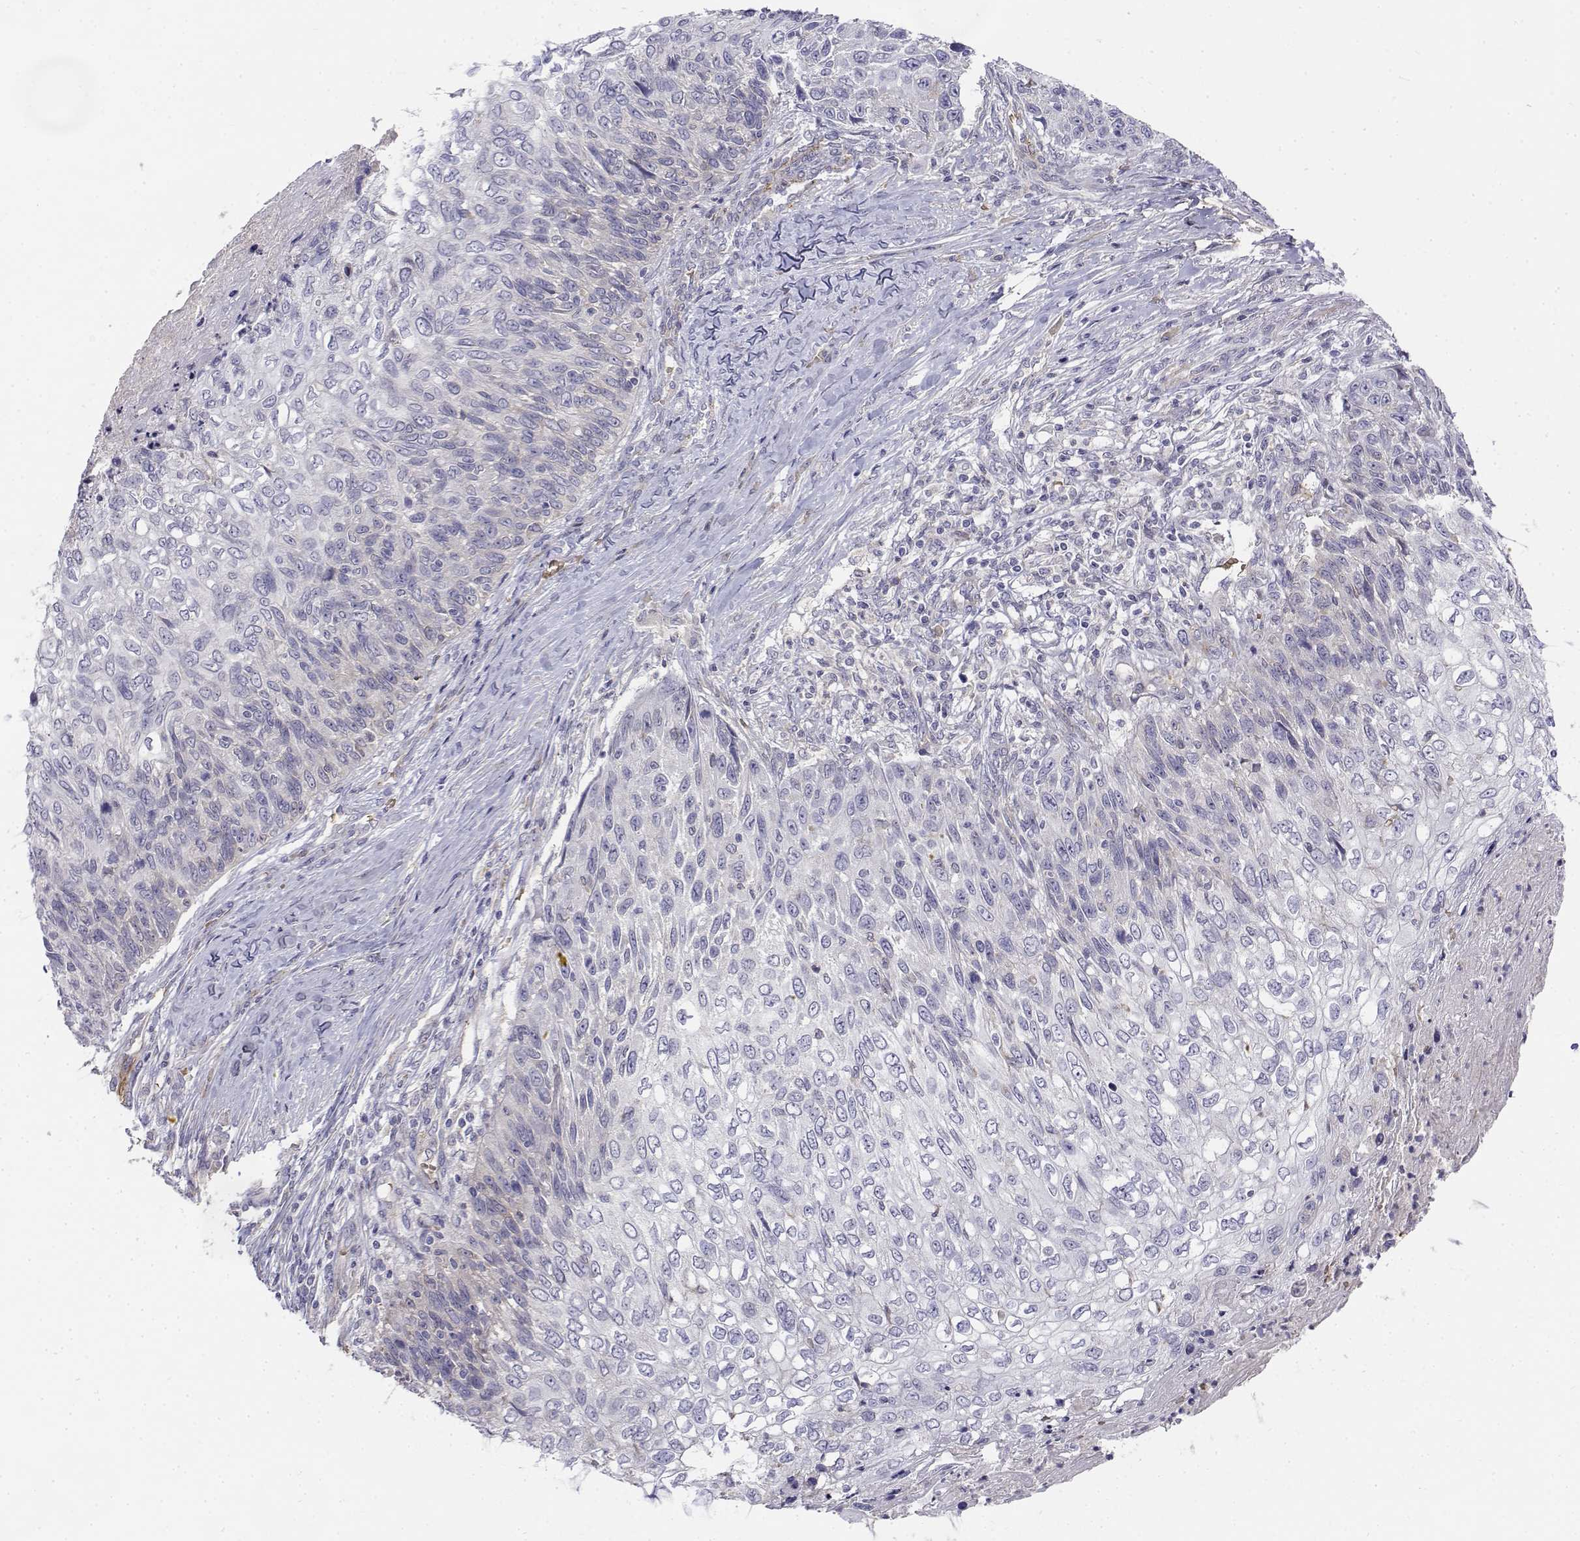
{"staining": {"intensity": "negative", "quantity": "none", "location": "none"}, "tissue": "skin cancer", "cell_type": "Tumor cells", "image_type": "cancer", "snomed": [{"axis": "morphology", "description": "Squamous cell carcinoma, NOS"}, {"axis": "topography", "description": "Skin"}], "caption": "Immunohistochemistry photomicrograph of human skin cancer (squamous cell carcinoma) stained for a protein (brown), which demonstrates no staining in tumor cells. Nuclei are stained in blue.", "gene": "CADM1", "patient": {"sex": "male", "age": 92}}